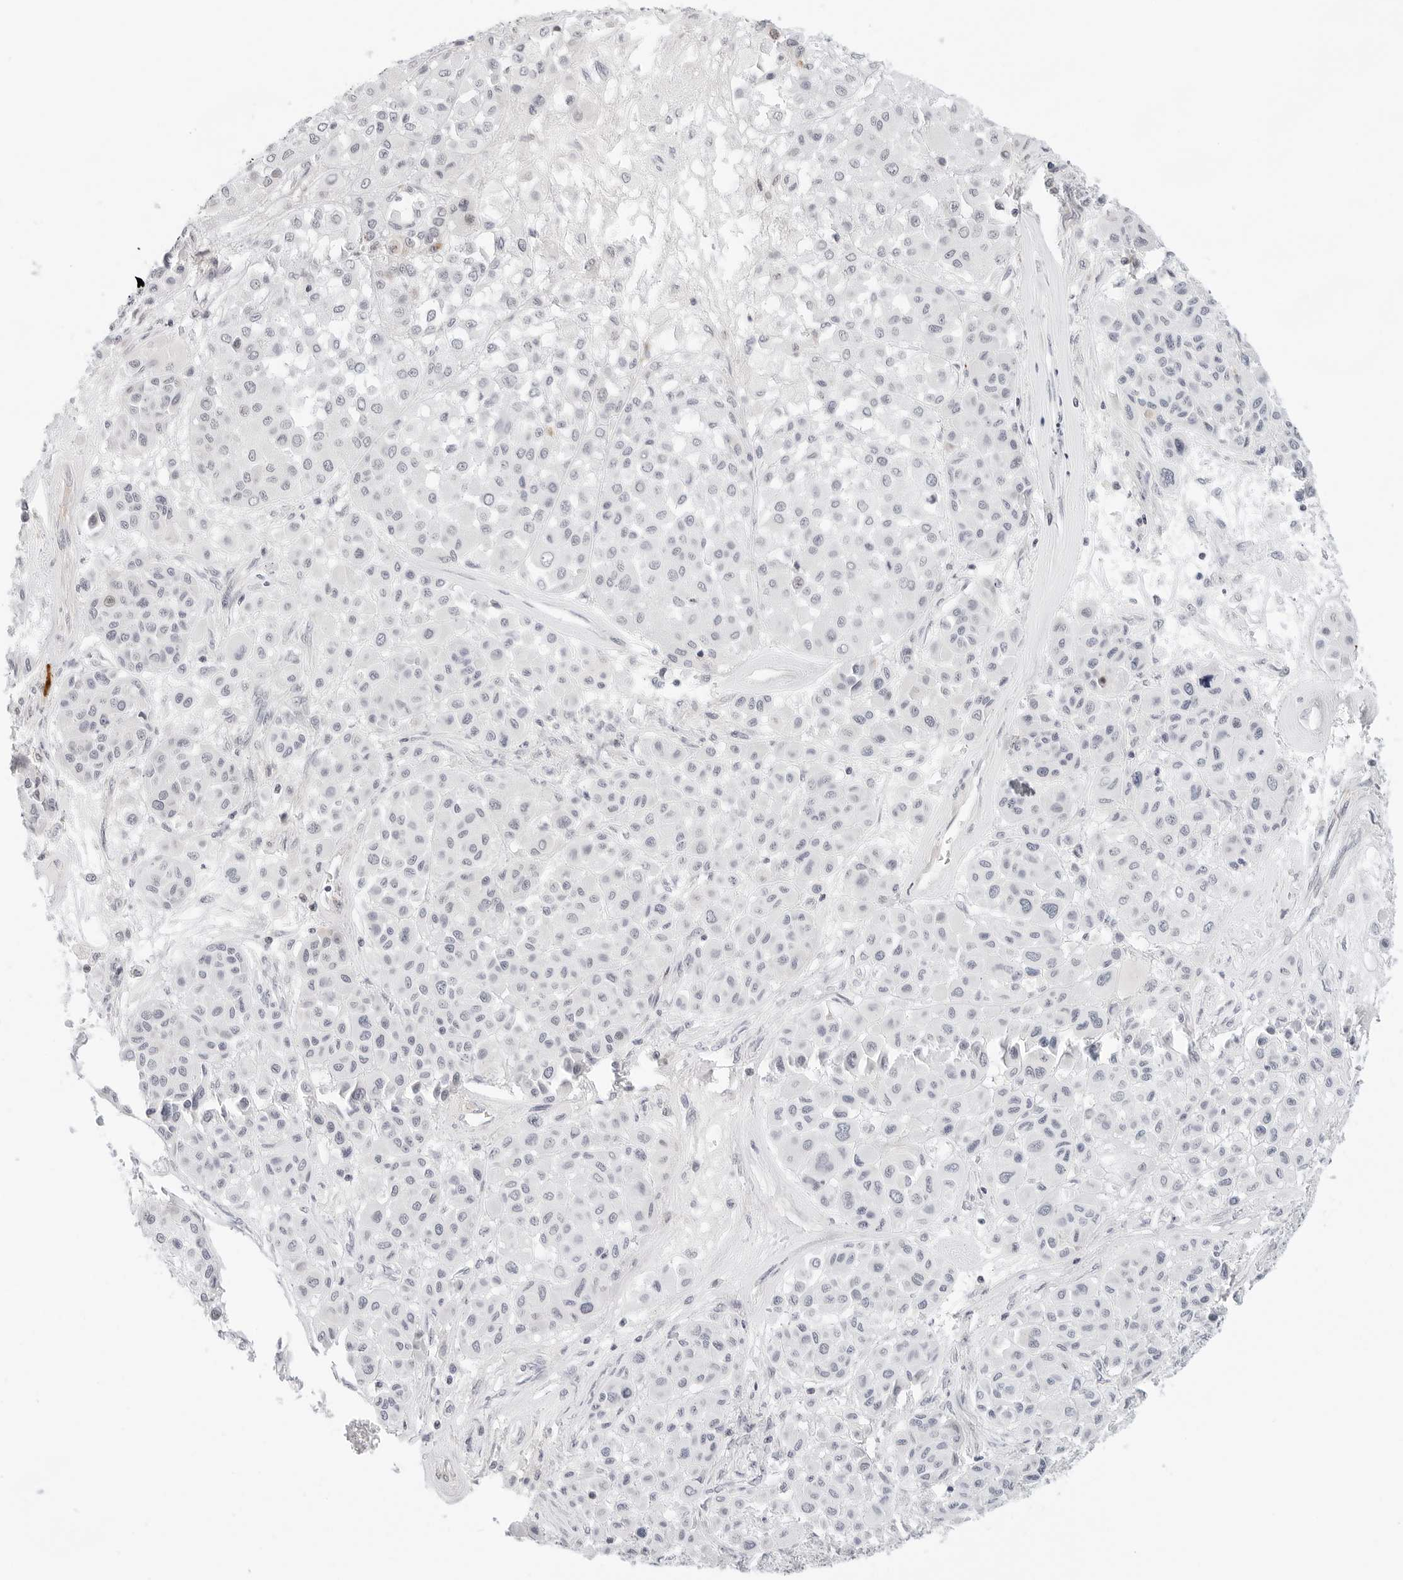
{"staining": {"intensity": "negative", "quantity": "none", "location": "none"}, "tissue": "melanoma", "cell_type": "Tumor cells", "image_type": "cancer", "snomed": [{"axis": "morphology", "description": "Malignant melanoma, Metastatic site"}, {"axis": "topography", "description": "Soft tissue"}], "caption": "High magnification brightfield microscopy of melanoma stained with DAB (brown) and counterstained with hematoxylin (blue): tumor cells show no significant staining.", "gene": "PARP10", "patient": {"sex": "male", "age": 41}}